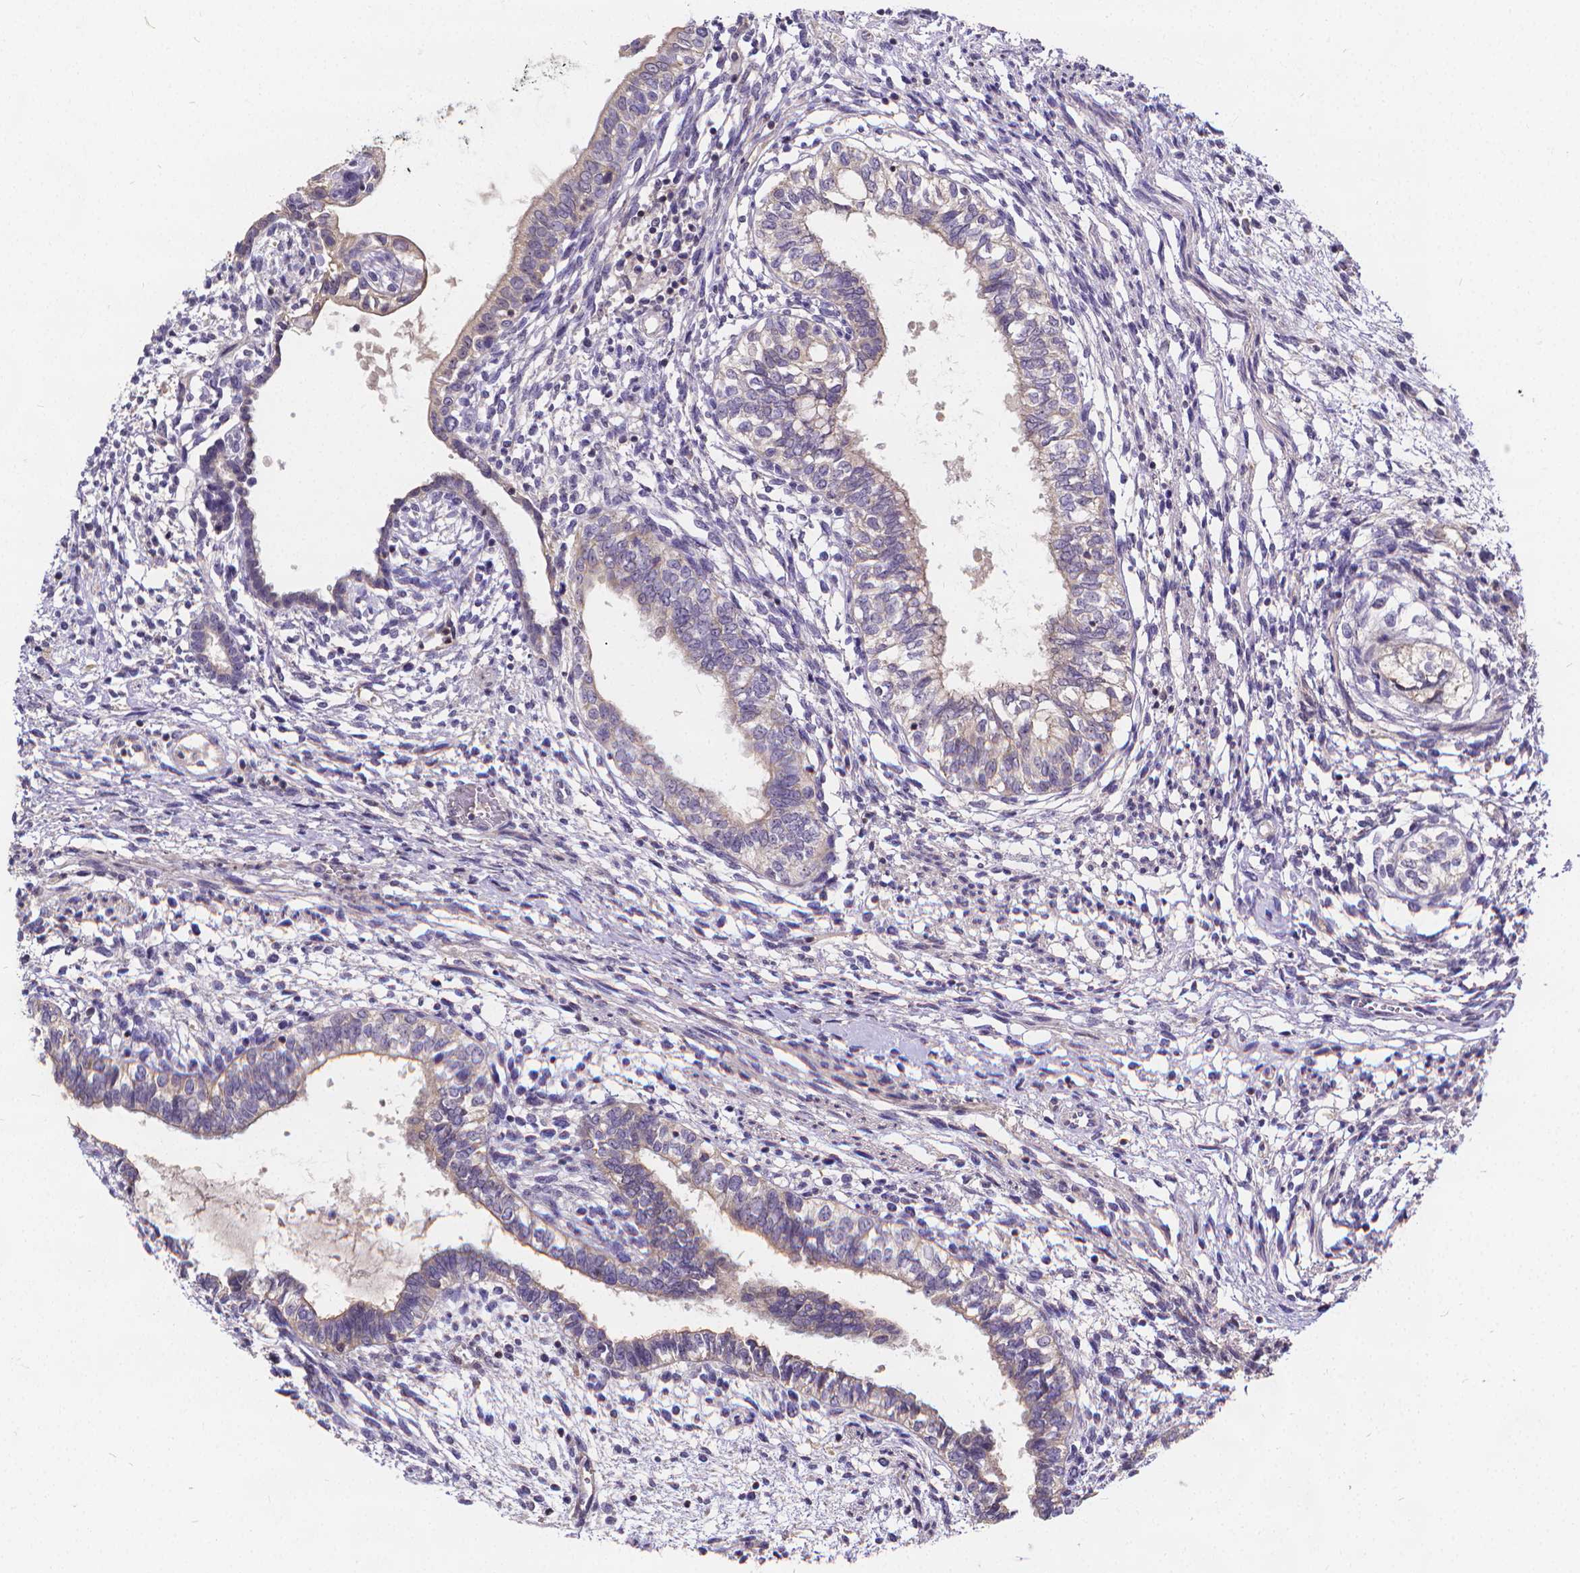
{"staining": {"intensity": "negative", "quantity": "none", "location": "none"}, "tissue": "testis cancer", "cell_type": "Tumor cells", "image_type": "cancer", "snomed": [{"axis": "morphology", "description": "Carcinoma, Embryonal, NOS"}, {"axis": "topography", "description": "Testis"}], "caption": "Embryonal carcinoma (testis) stained for a protein using immunohistochemistry (IHC) demonstrates no expression tumor cells.", "gene": "GLRB", "patient": {"sex": "male", "age": 37}}